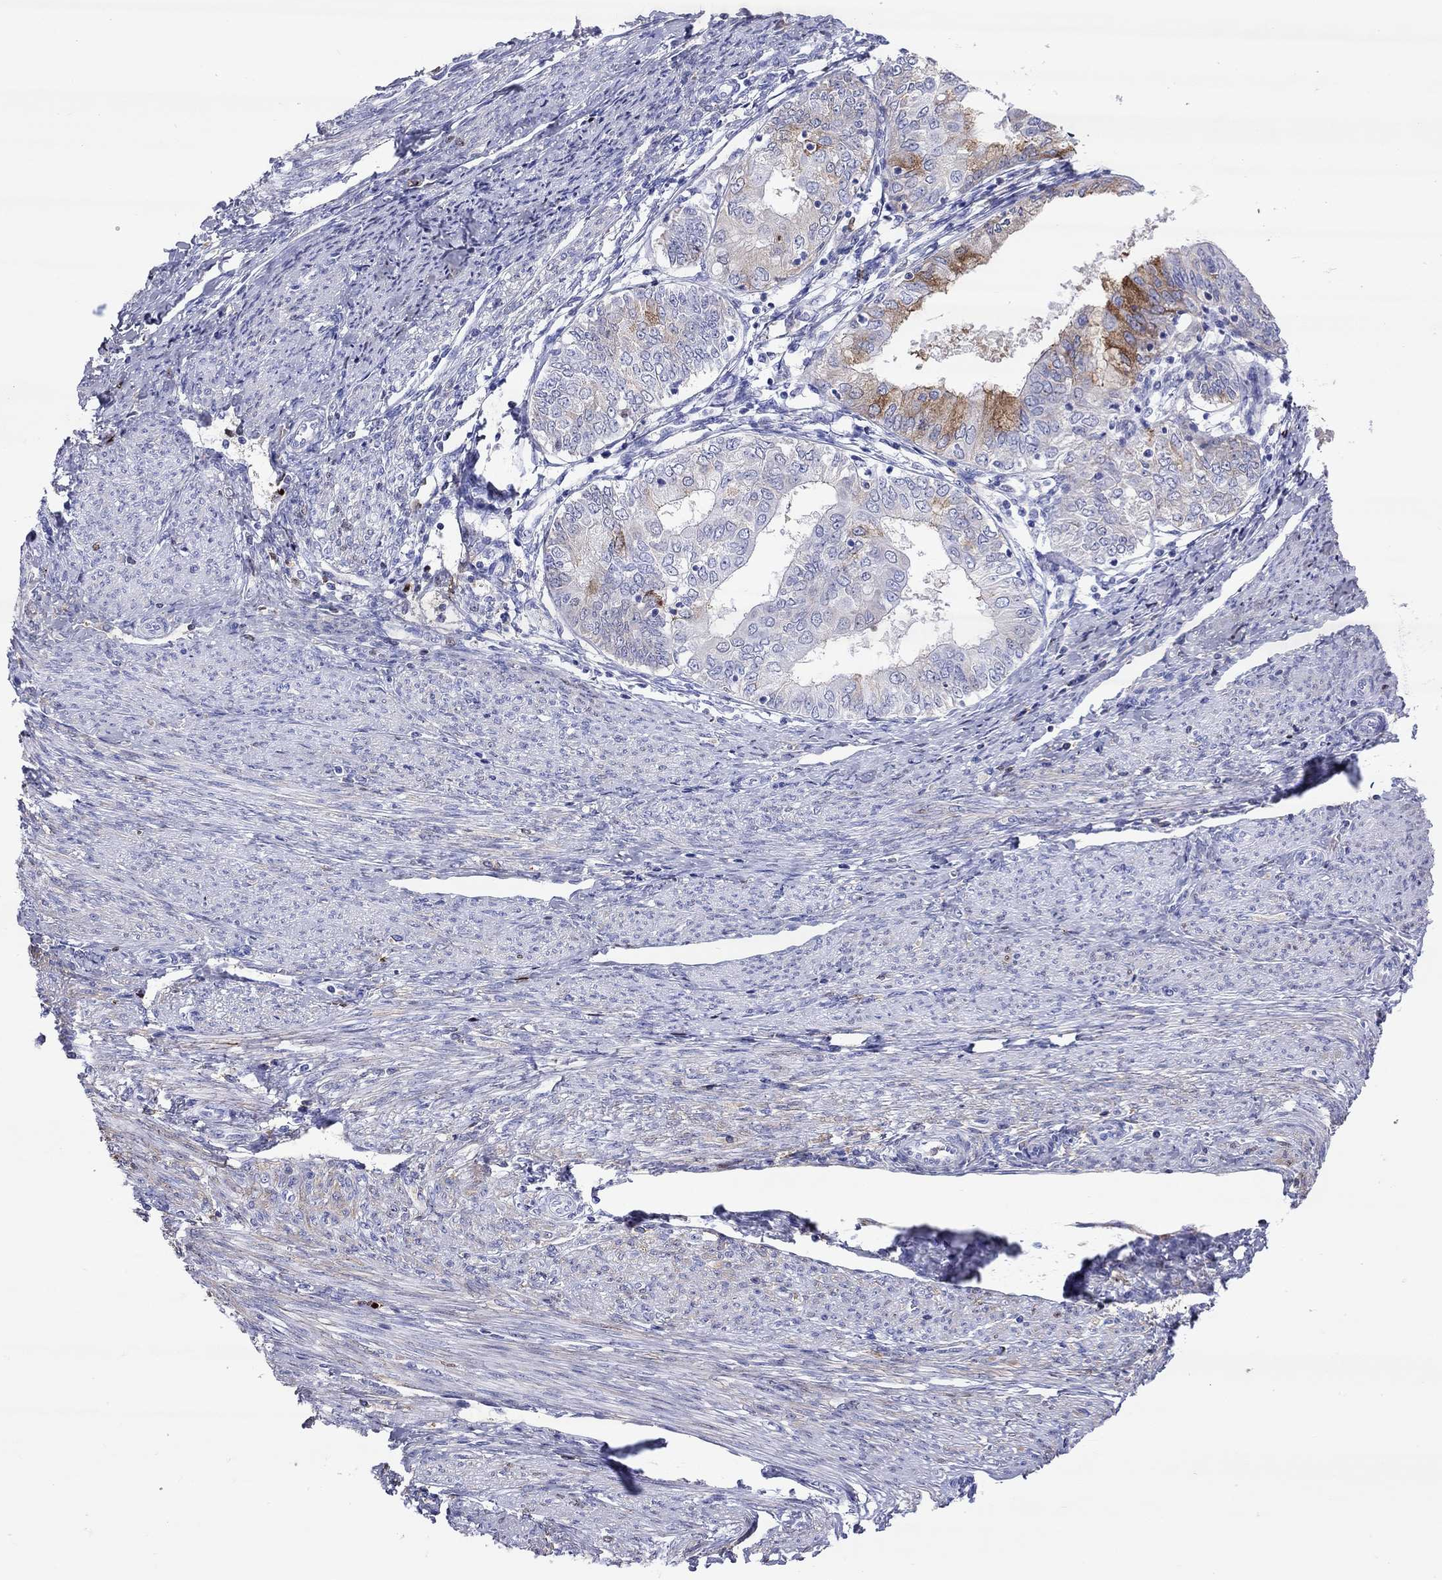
{"staining": {"intensity": "moderate", "quantity": "<25%", "location": "cytoplasmic/membranous"}, "tissue": "endometrial cancer", "cell_type": "Tumor cells", "image_type": "cancer", "snomed": [{"axis": "morphology", "description": "Adenocarcinoma, NOS"}, {"axis": "topography", "description": "Endometrium"}], "caption": "There is low levels of moderate cytoplasmic/membranous staining in tumor cells of adenocarcinoma (endometrial), as demonstrated by immunohistochemical staining (brown color).", "gene": "SERPINA3", "patient": {"sex": "female", "age": 68}}